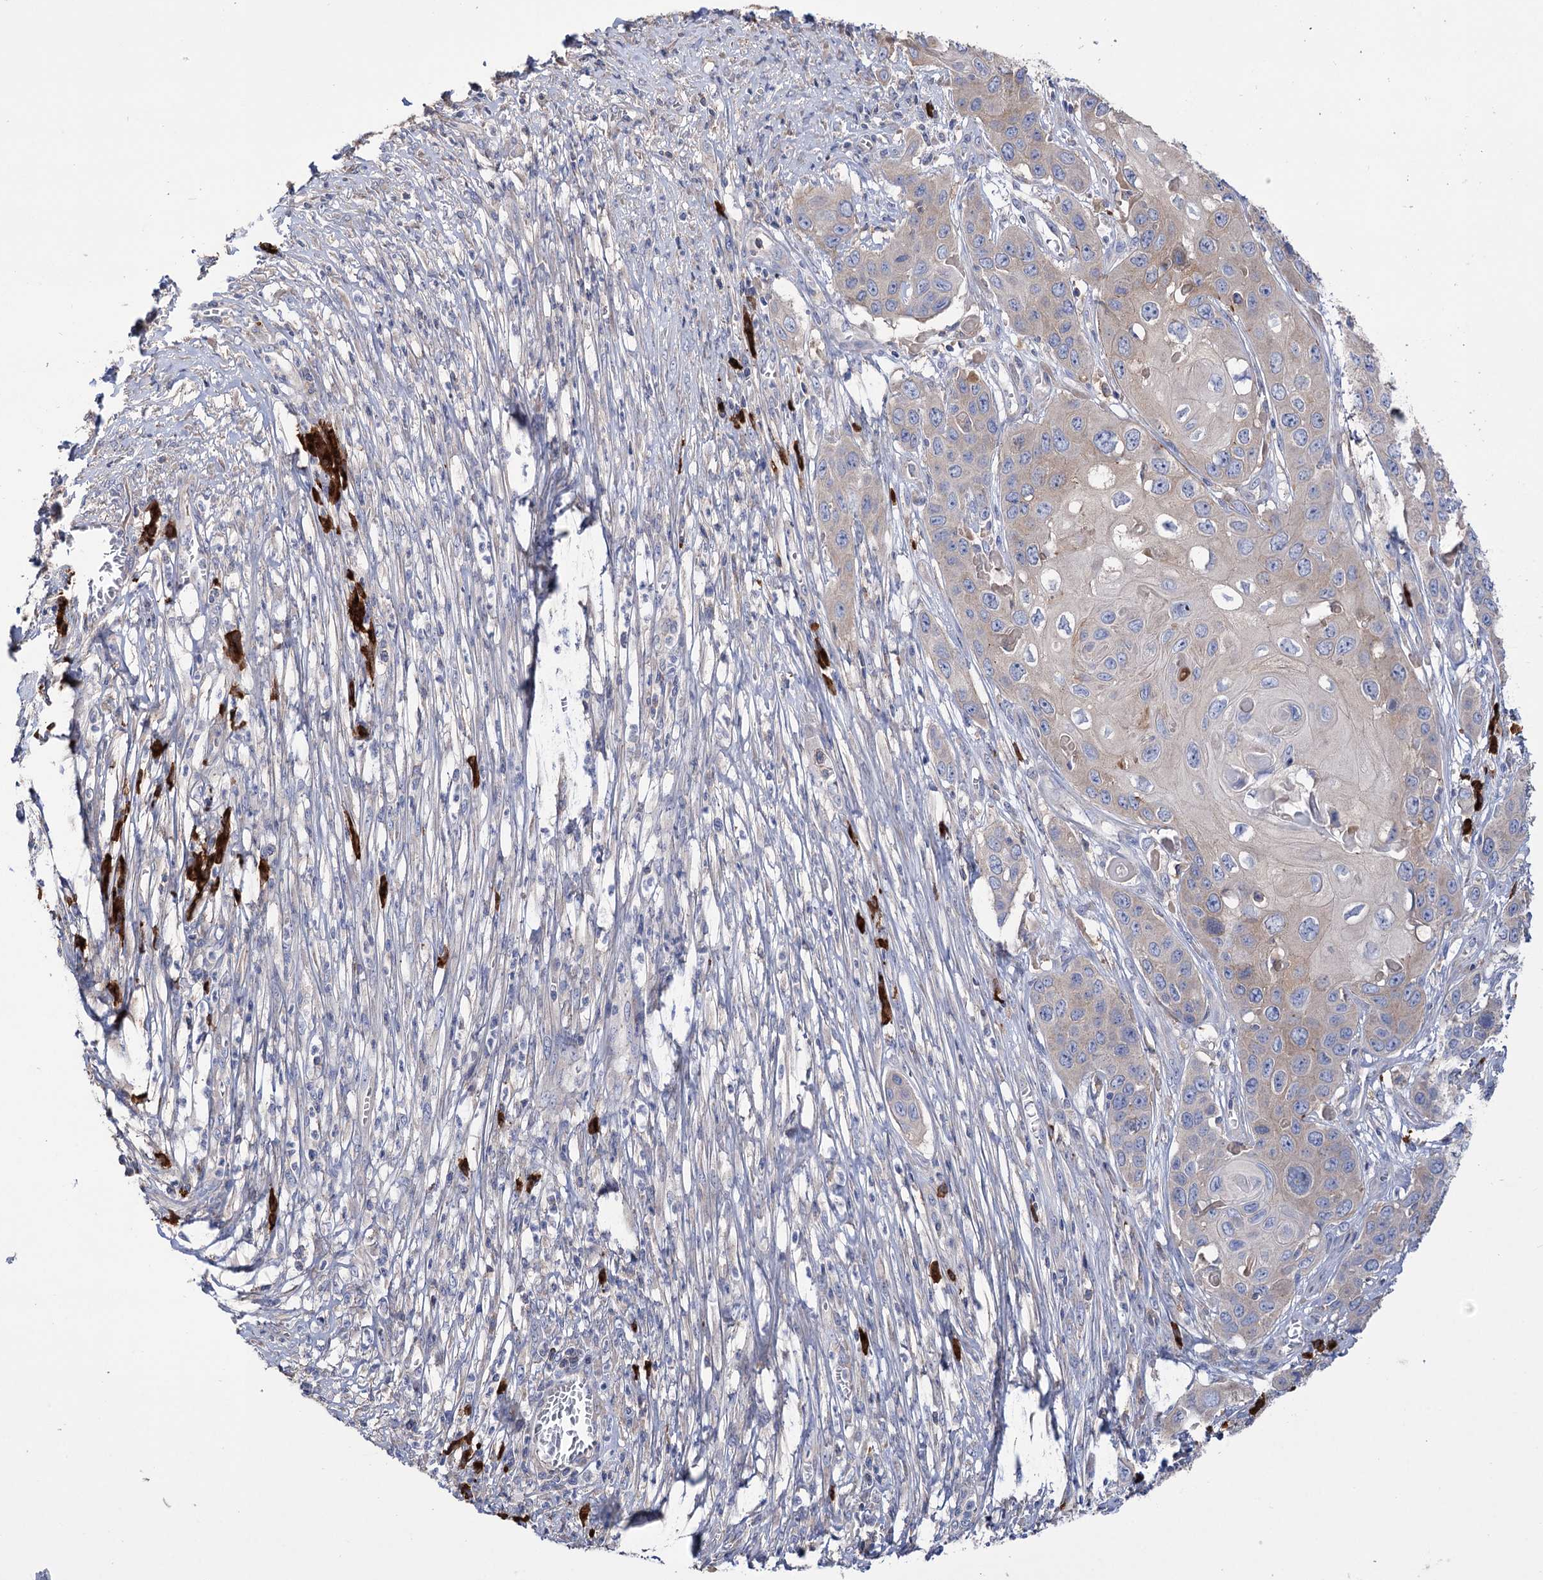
{"staining": {"intensity": "negative", "quantity": "none", "location": "none"}, "tissue": "skin cancer", "cell_type": "Tumor cells", "image_type": "cancer", "snomed": [{"axis": "morphology", "description": "Squamous cell carcinoma, NOS"}, {"axis": "topography", "description": "Skin"}], "caption": "Immunohistochemical staining of skin cancer reveals no significant staining in tumor cells.", "gene": "BBS4", "patient": {"sex": "male", "age": 55}}